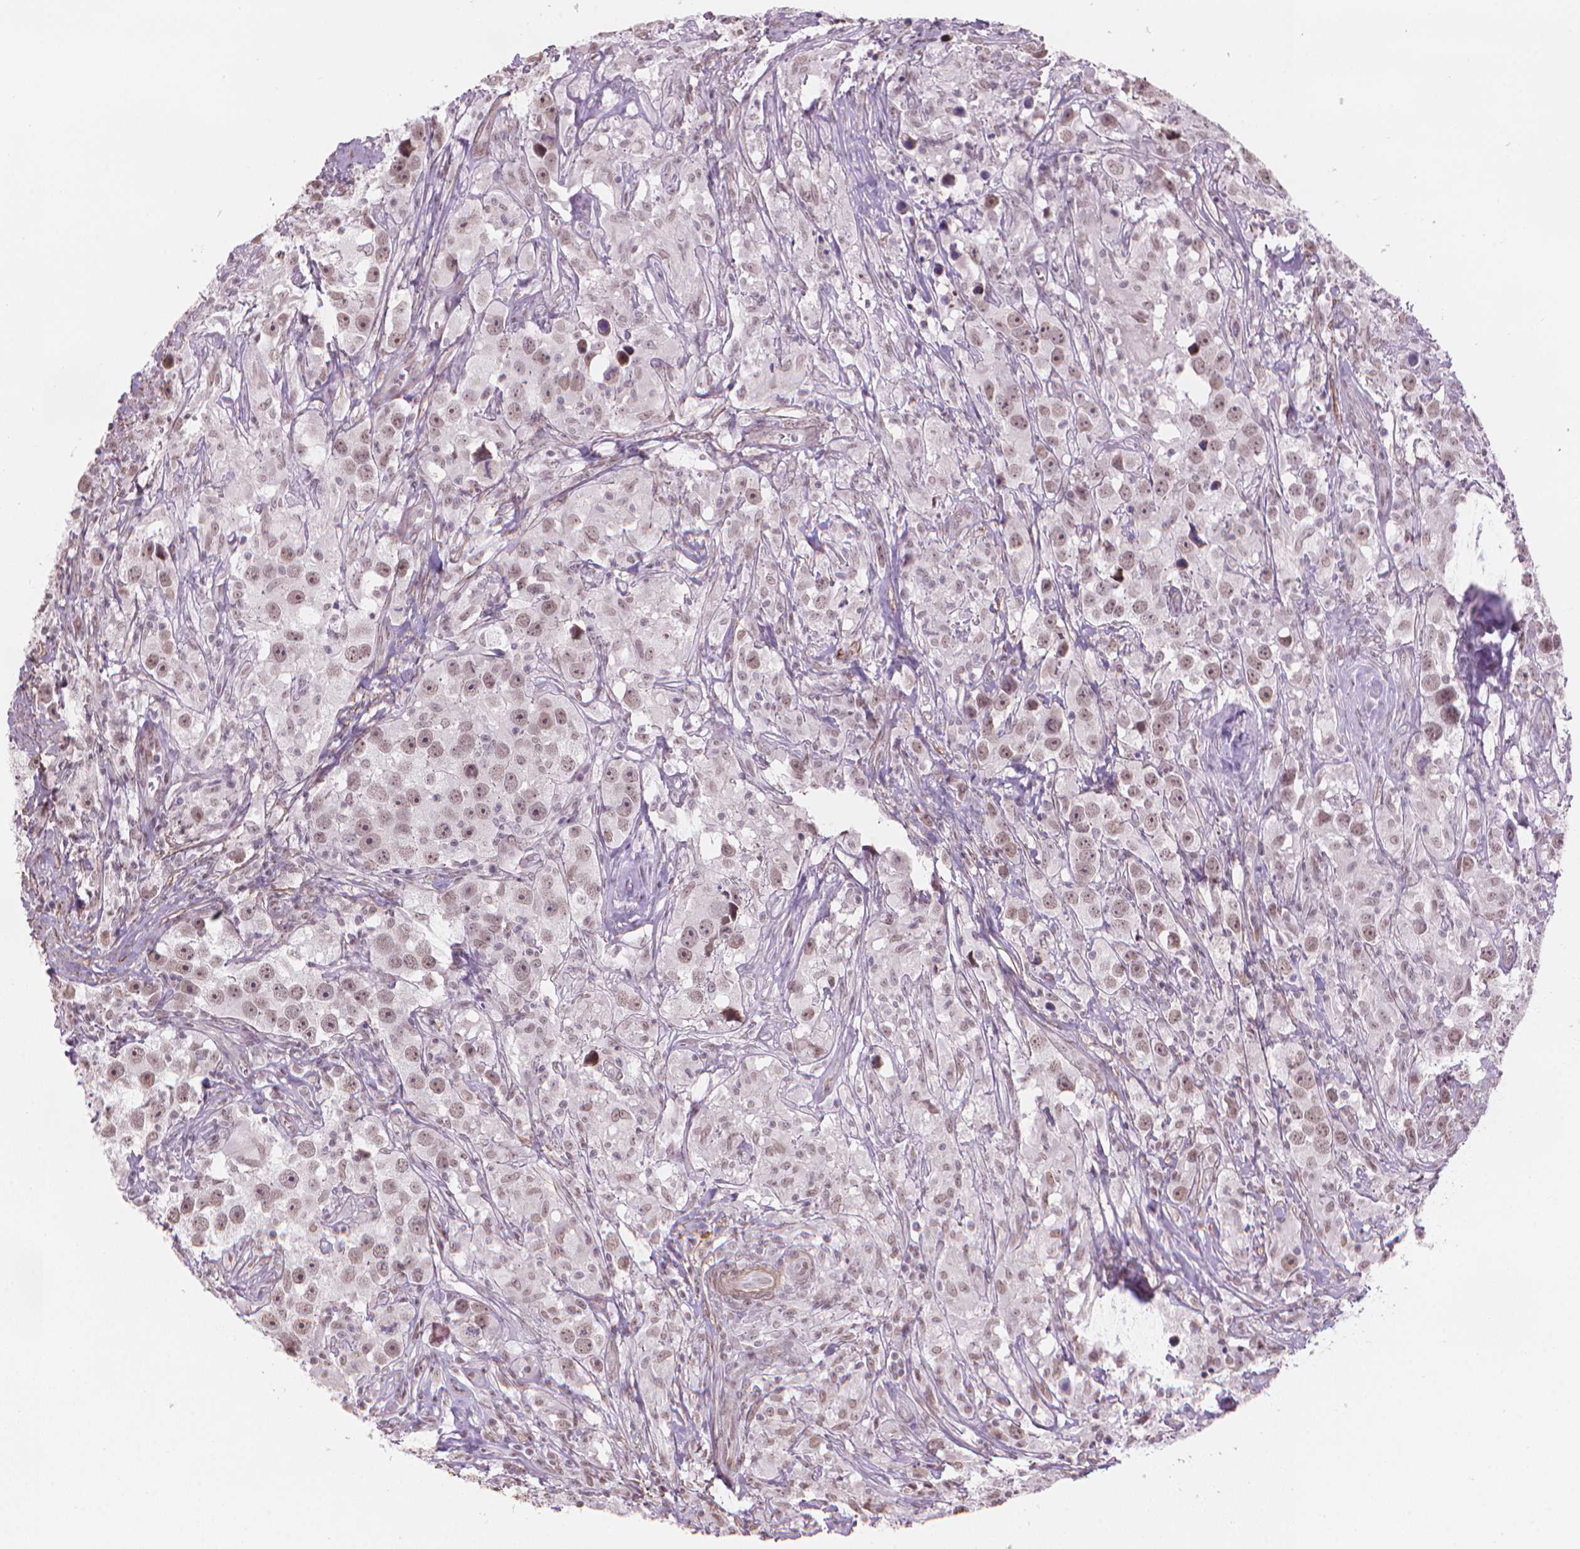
{"staining": {"intensity": "weak", "quantity": "25%-75%", "location": "nuclear"}, "tissue": "testis cancer", "cell_type": "Tumor cells", "image_type": "cancer", "snomed": [{"axis": "morphology", "description": "Seminoma, NOS"}, {"axis": "topography", "description": "Testis"}], "caption": "This image reveals immunohistochemistry staining of testis cancer, with low weak nuclear staining in about 25%-75% of tumor cells.", "gene": "HOXD4", "patient": {"sex": "male", "age": 49}}